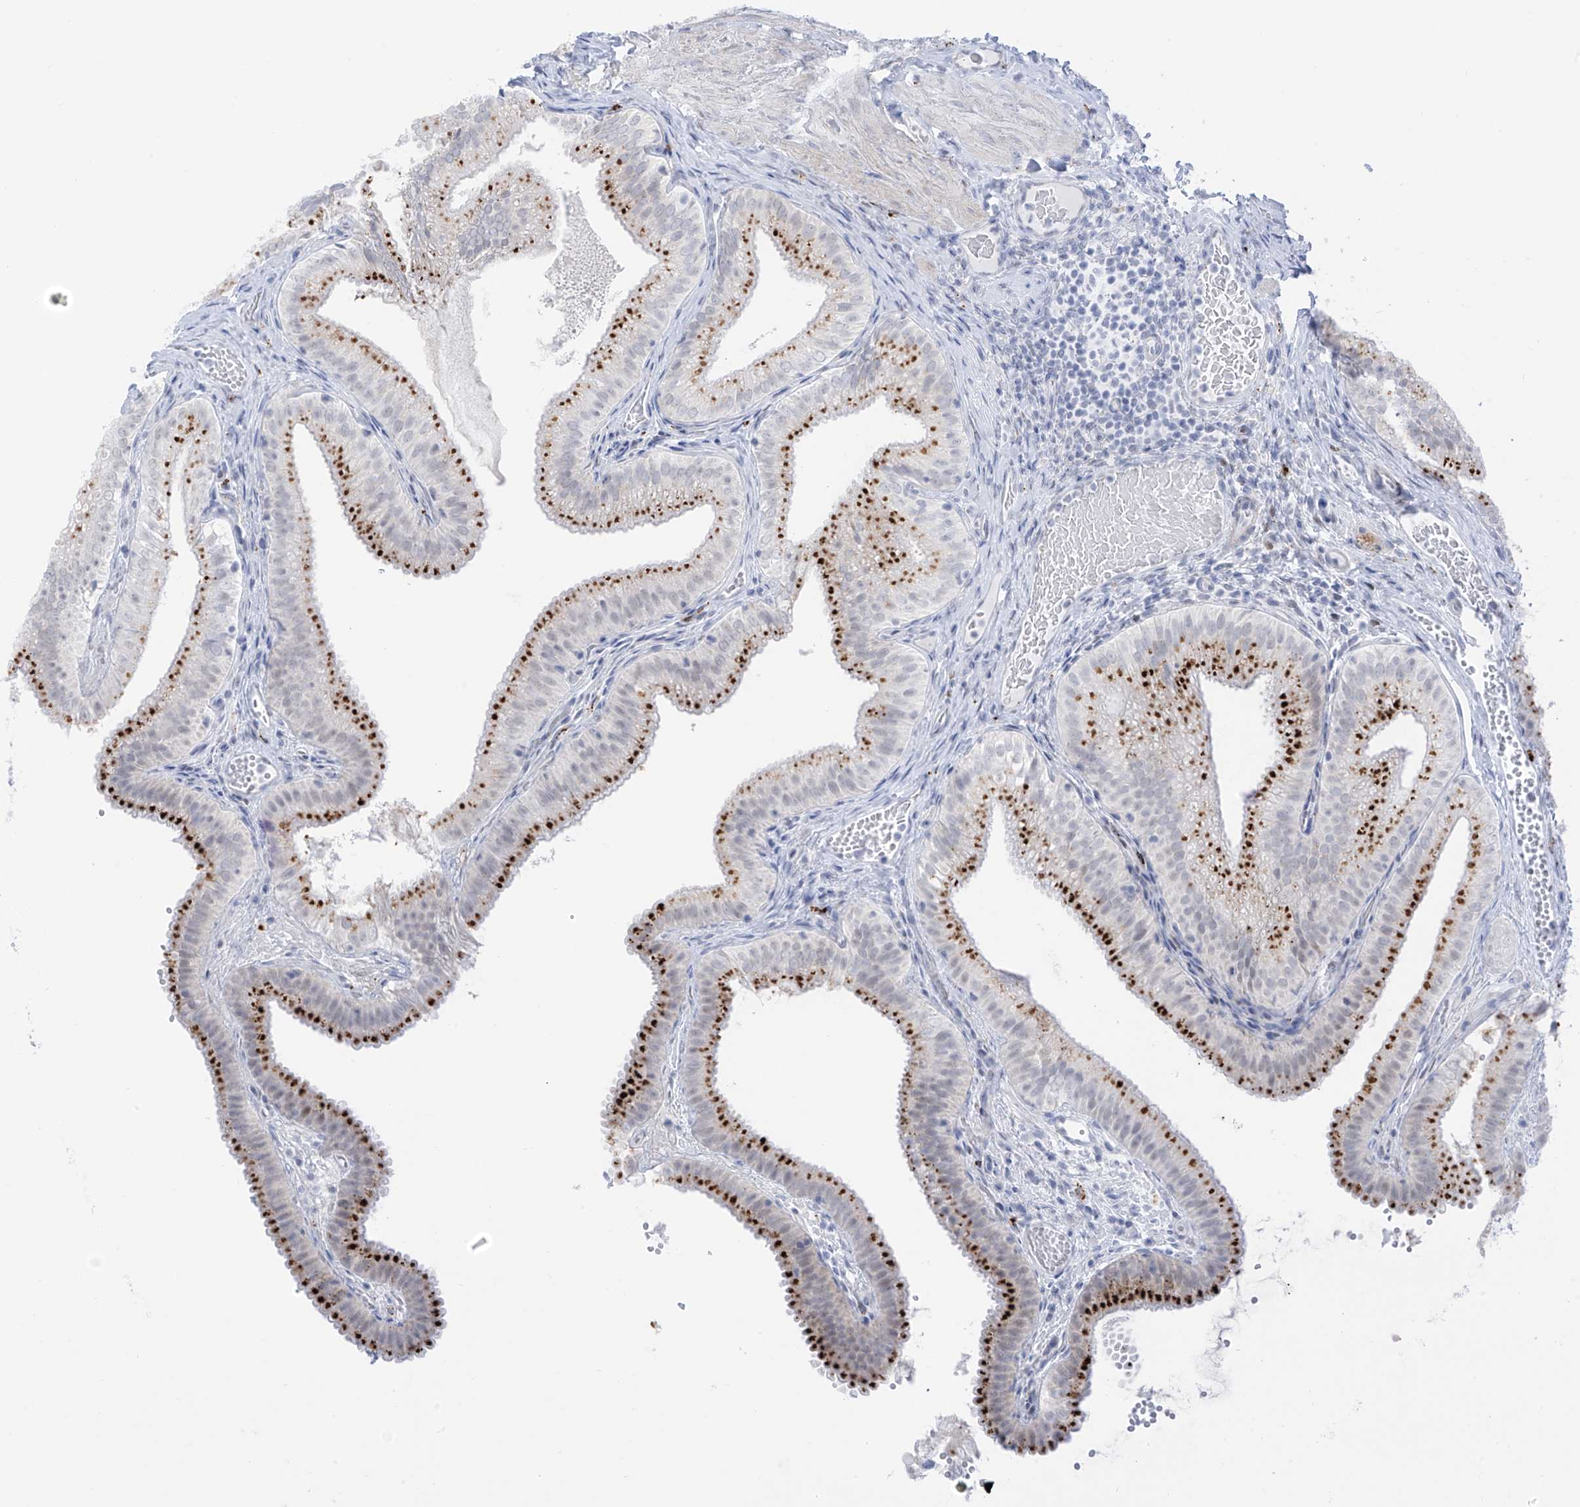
{"staining": {"intensity": "strong", "quantity": ">75%", "location": "cytoplasmic/membranous"}, "tissue": "gallbladder", "cell_type": "Glandular cells", "image_type": "normal", "snomed": [{"axis": "morphology", "description": "Normal tissue, NOS"}, {"axis": "topography", "description": "Gallbladder"}], "caption": "Immunohistochemical staining of benign gallbladder exhibits high levels of strong cytoplasmic/membranous staining in approximately >75% of glandular cells. The staining was performed using DAB (3,3'-diaminobenzidine), with brown indicating positive protein expression. Nuclei are stained blue with hematoxylin.", "gene": "PSPH", "patient": {"sex": "female", "age": 30}}